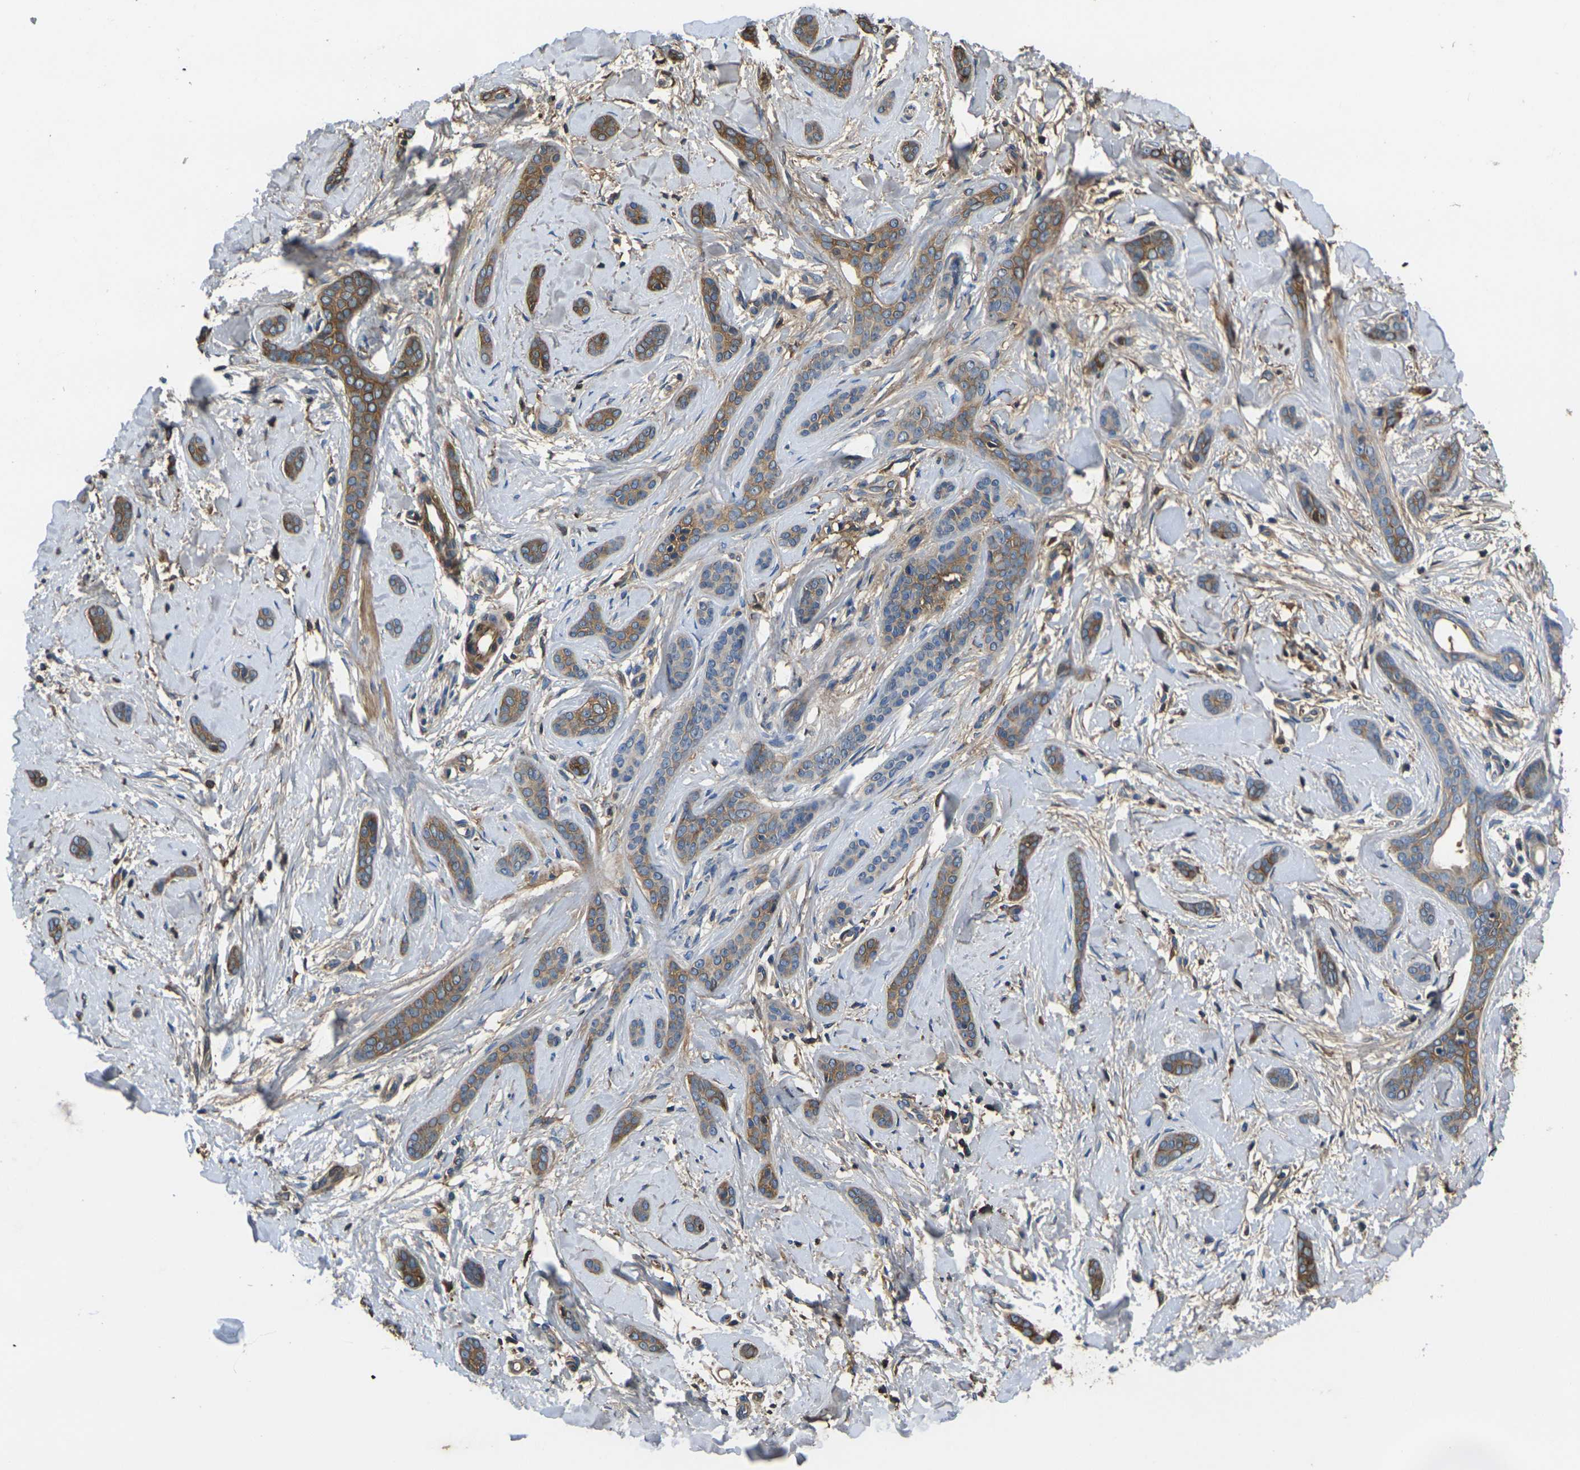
{"staining": {"intensity": "moderate", "quantity": ">75%", "location": "cytoplasmic/membranous"}, "tissue": "skin cancer", "cell_type": "Tumor cells", "image_type": "cancer", "snomed": [{"axis": "morphology", "description": "Basal cell carcinoma"}, {"axis": "morphology", "description": "Adnexal tumor, benign"}, {"axis": "topography", "description": "Skin"}], "caption": "Protein expression analysis of skin benign adnexal tumor exhibits moderate cytoplasmic/membranous staining in about >75% of tumor cells.", "gene": "HSPG2", "patient": {"sex": "female", "age": 42}}